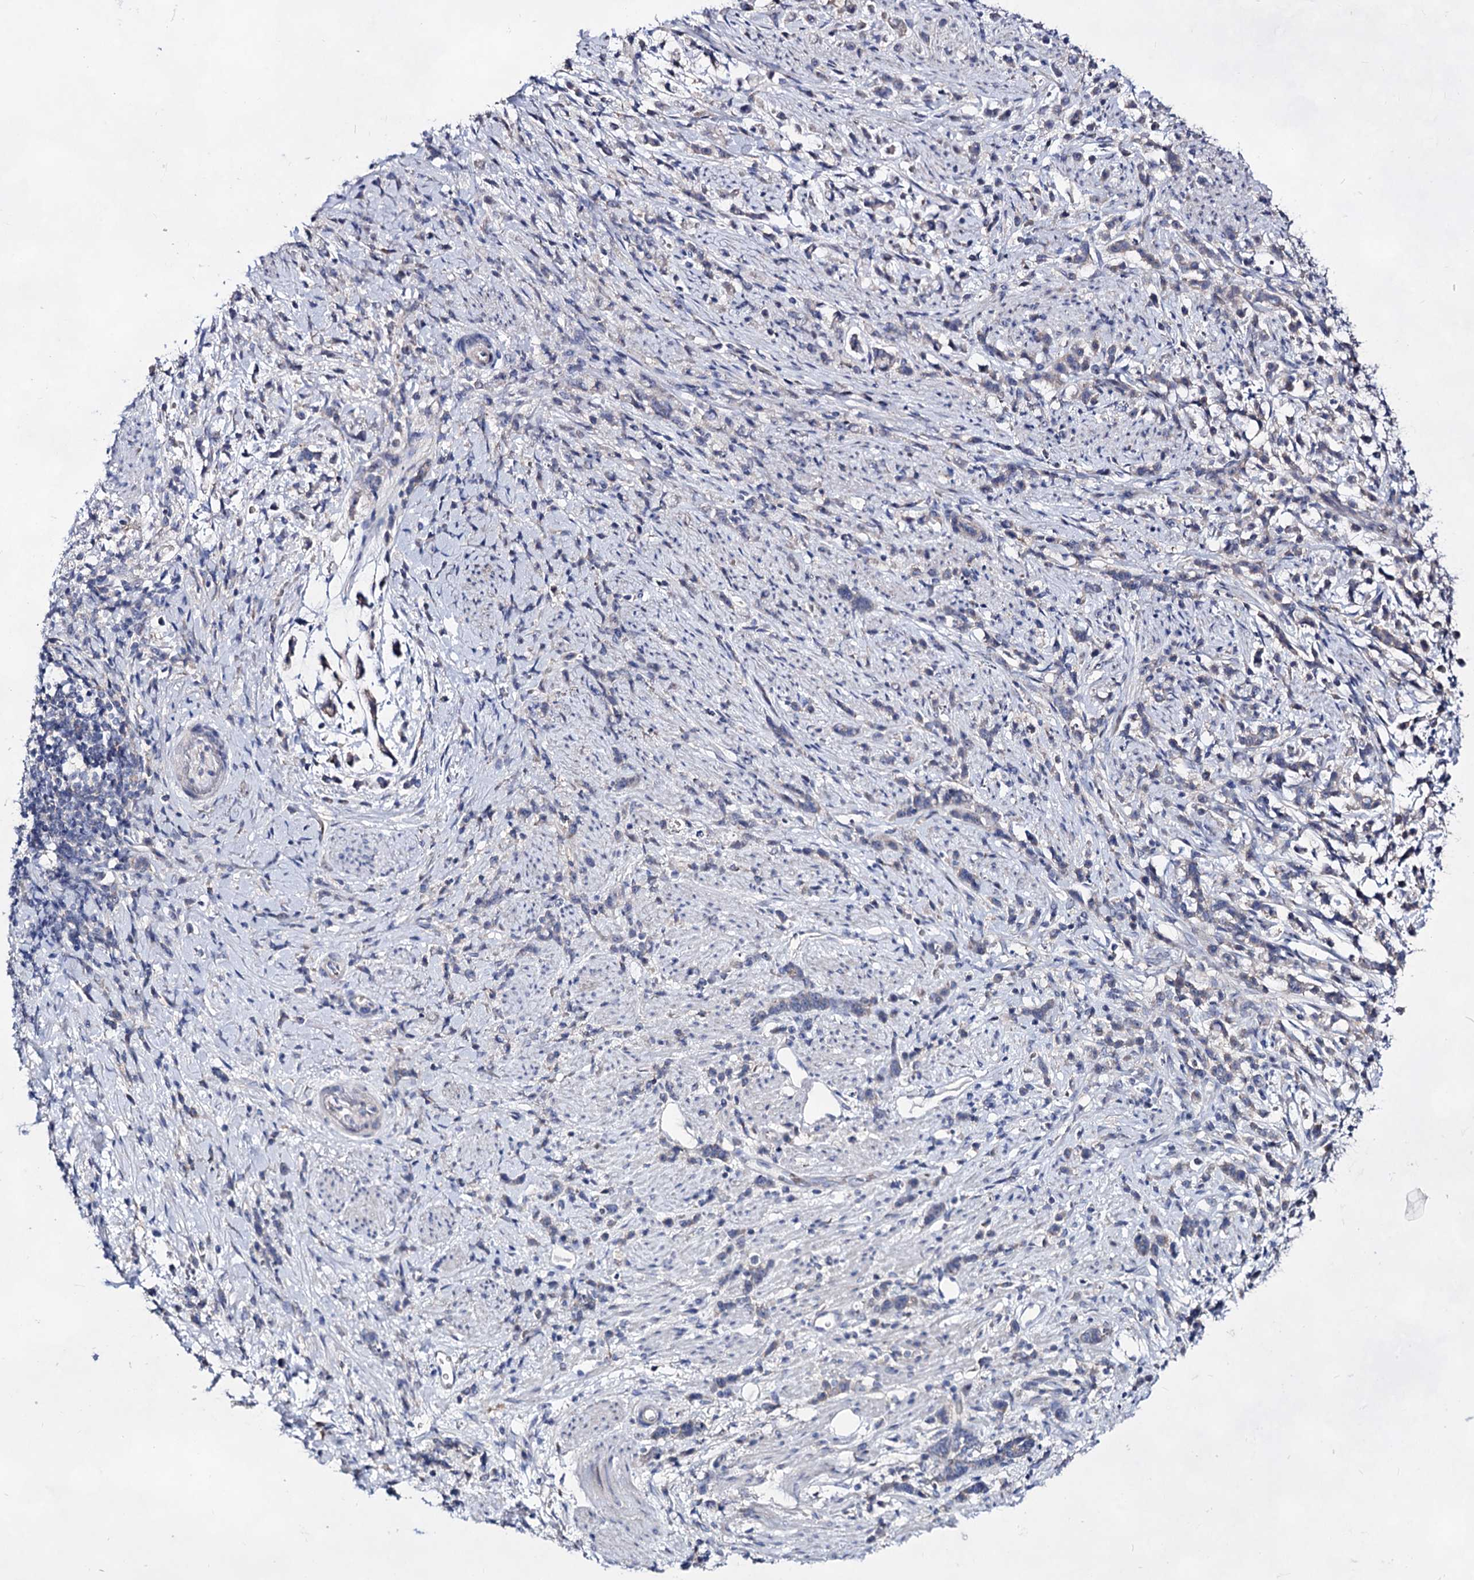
{"staining": {"intensity": "negative", "quantity": "none", "location": "none"}, "tissue": "stomach cancer", "cell_type": "Tumor cells", "image_type": "cancer", "snomed": [{"axis": "morphology", "description": "Adenocarcinoma, NOS"}, {"axis": "topography", "description": "Stomach"}], "caption": "Immunohistochemical staining of human stomach adenocarcinoma exhibits no significant staining in tumor cells.", "gene": "PLIN1", "patient": {"sex": "female", "age": 60}}